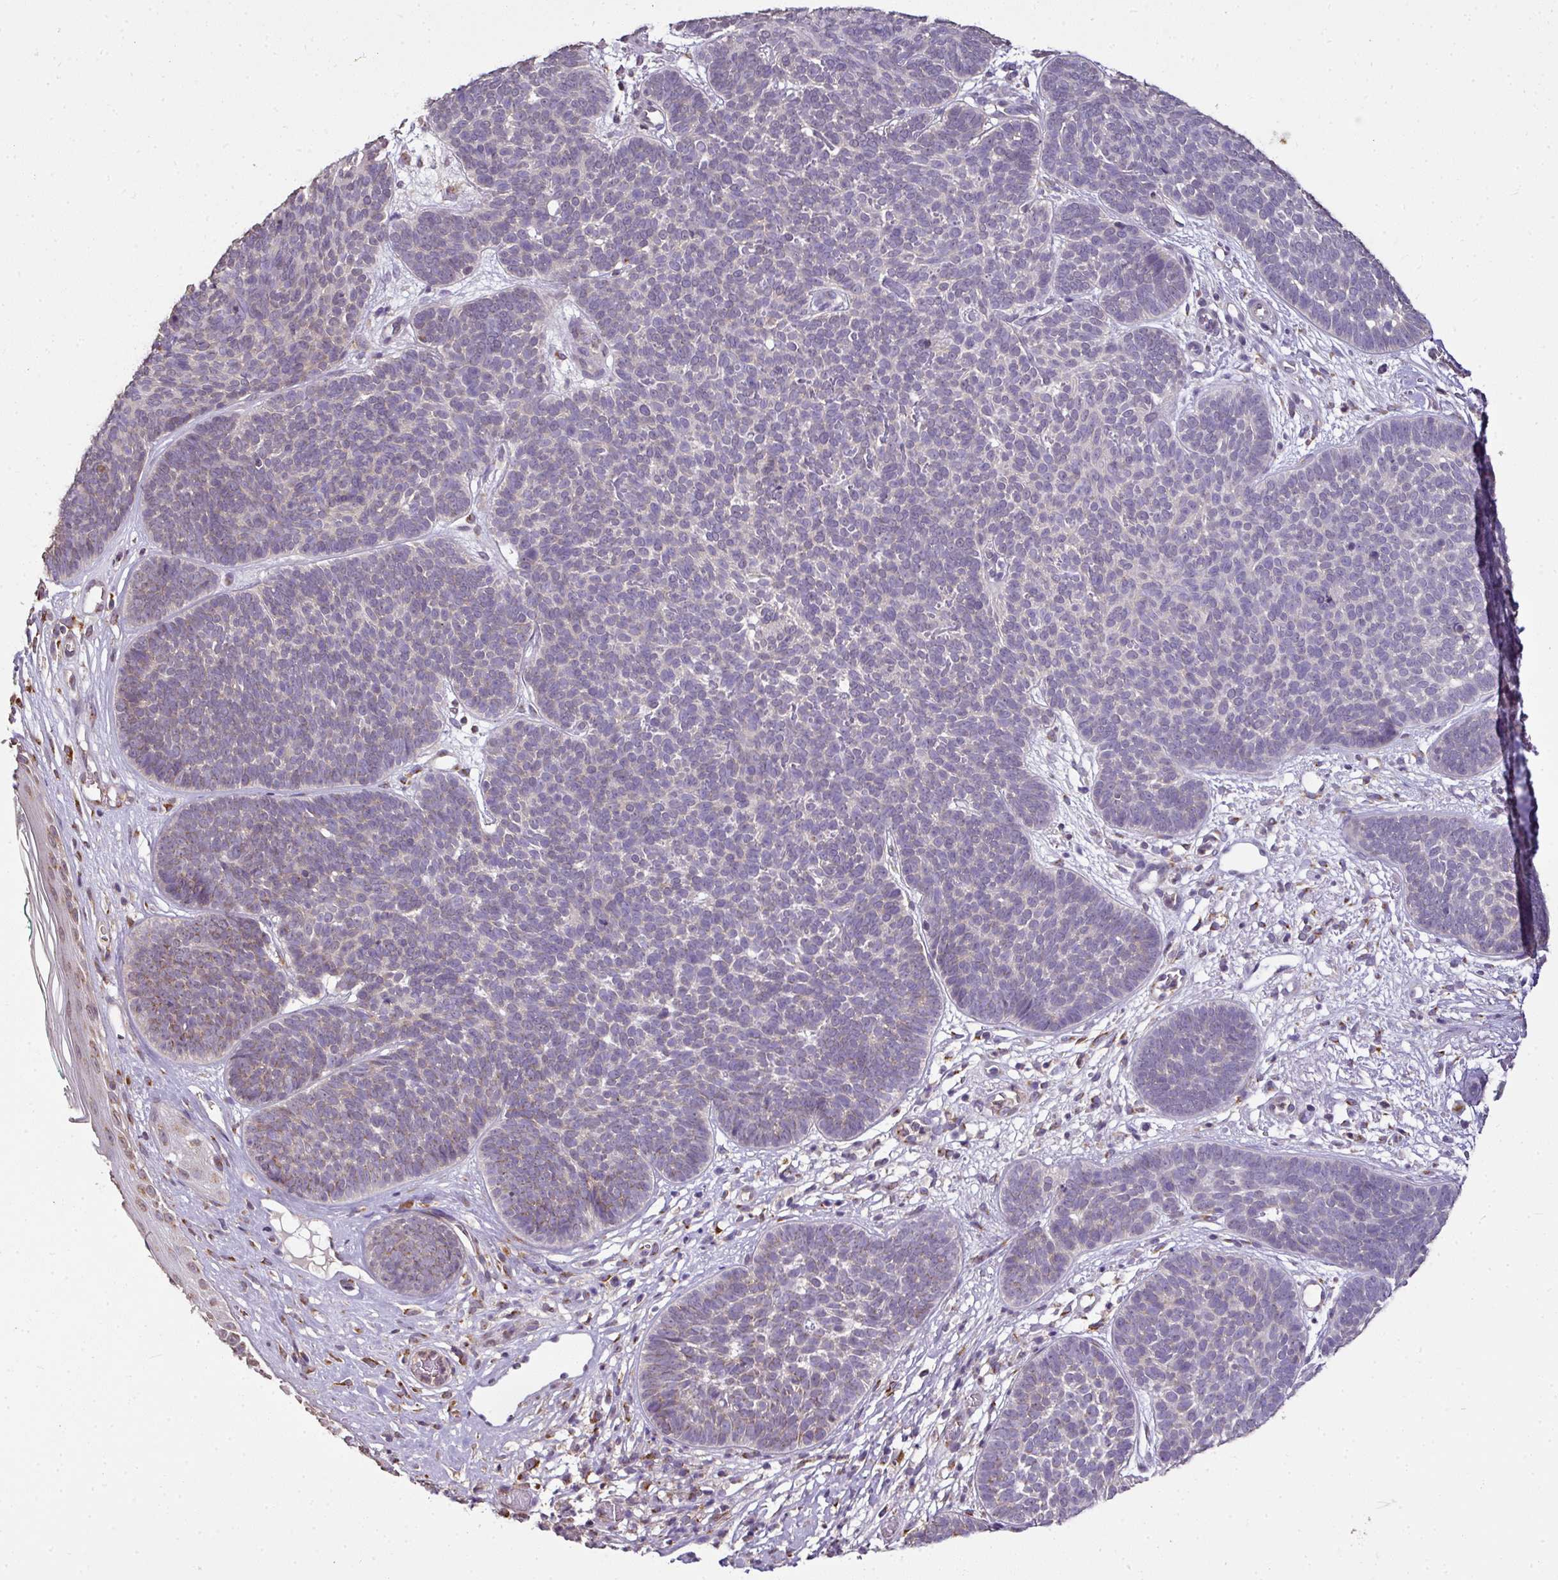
{"staining": {"intensity": "negative", "quantity": "none", "location": "none"}, "tissue": "skin cancer", "cell_type": "Tumor cells", "image_type": "cancer", "snomed": [{"axis": "morphology", "description": "Basal cell carcinoma"}, {"axis": "topography", "description": "Skin"}, {"axis": "topography", "description": "Skin of neck"}, {"axis": "topography", "description": "Skin of shoulder"}, {"axis": "topography", "description": "Skin of back"}], "caption": "Tumor cells are negative for protein expression in human skin cancer. (Stains: DAB IHC with hematoxylin counter stain, Microscopy: brightfield microscopy at high magnification).", "gene": "JPH2", "patient": {"sex": "male", "age": 80}}